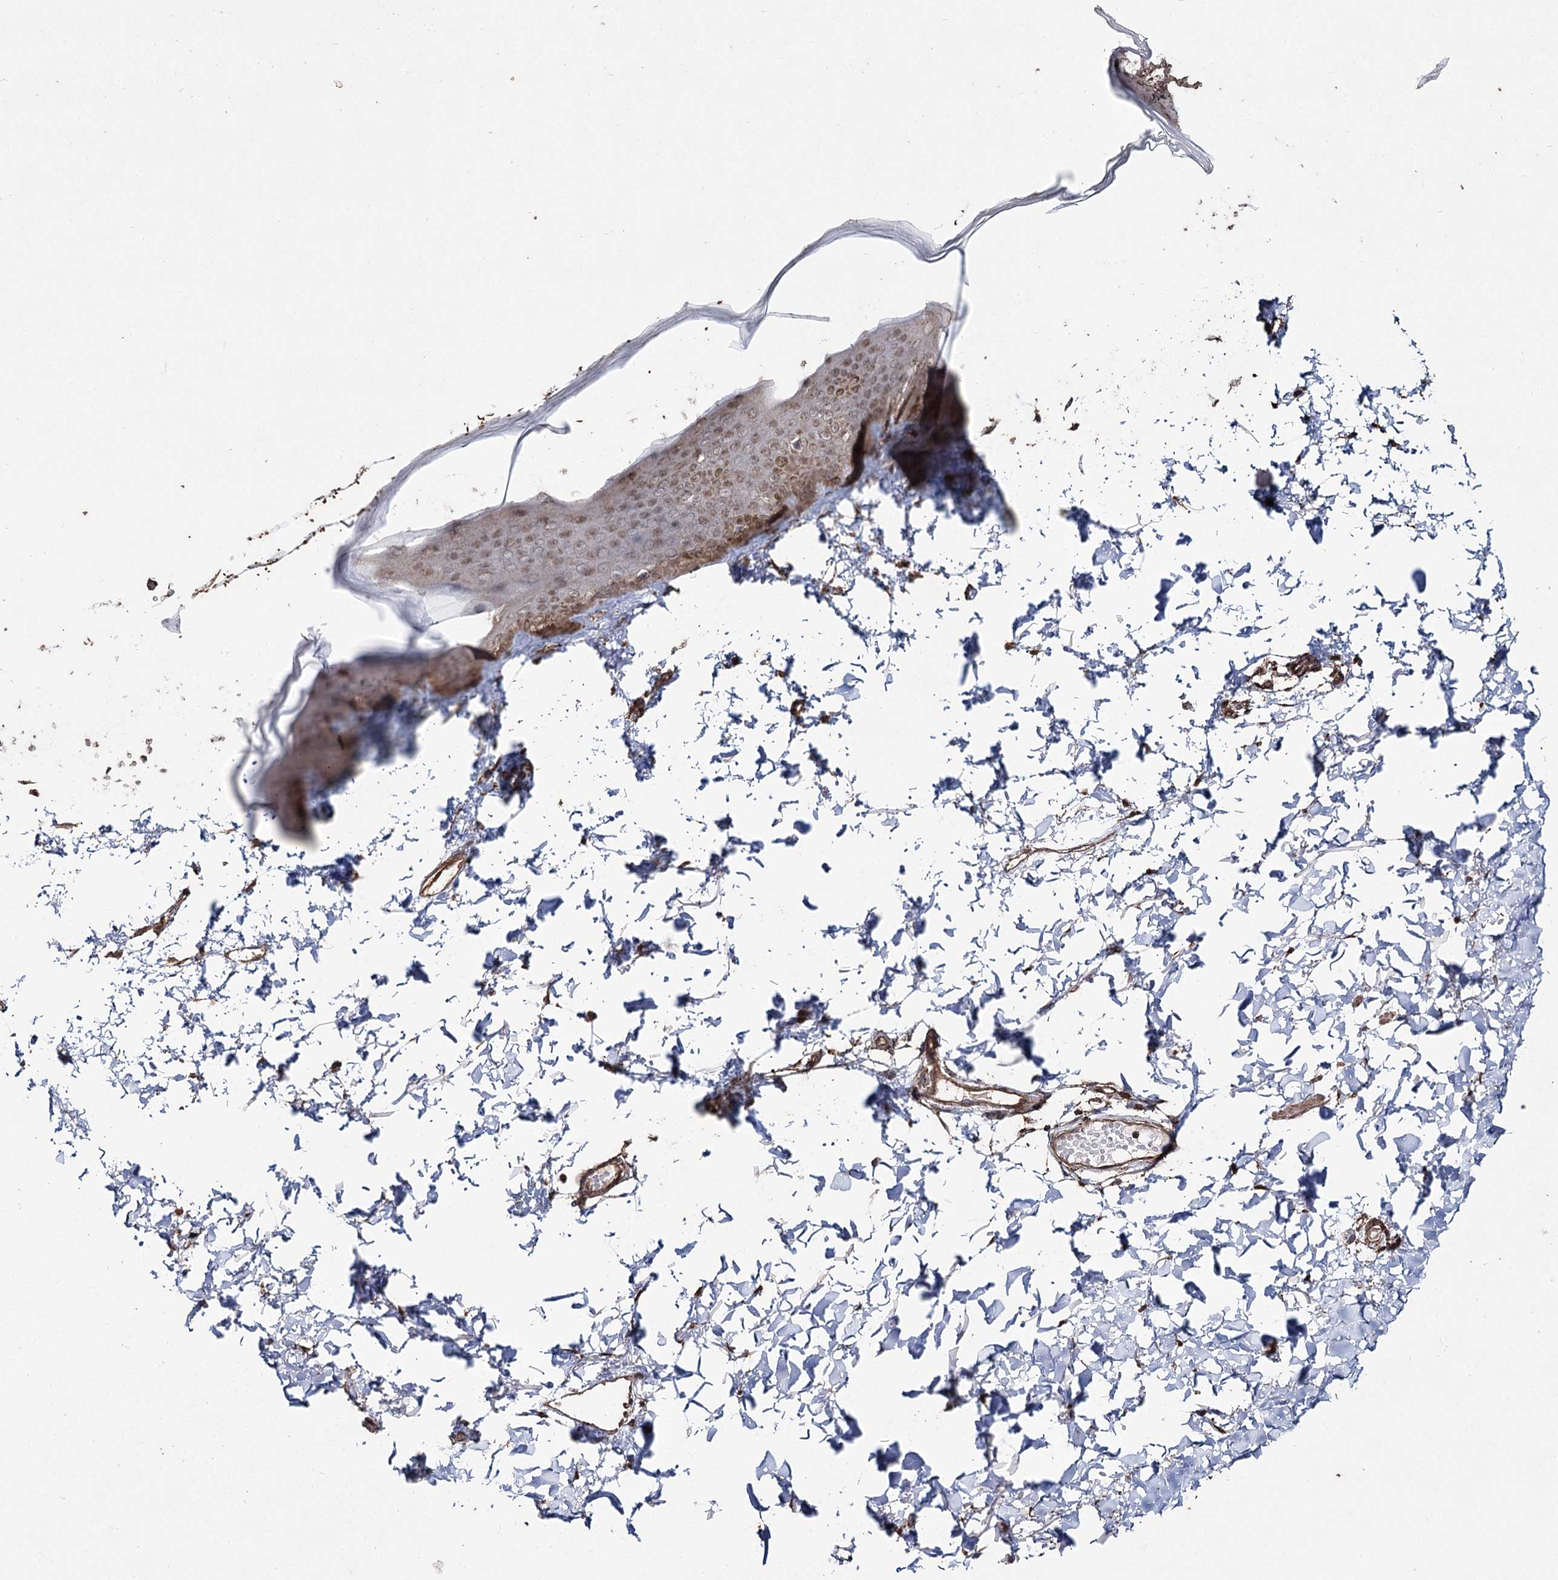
{"staining": {"intensity": "strong", "quantity": ">75%", "location": "cytoplasmic/membranous"}, "tissue": "skin", "cell_type": "Fibroblasts", "image_type": "normal", "snomed": [{"axis": "morphology", "description": "Normal tissue, NOS"}, {"axis": "topography", "description": "Skin"}], "caption": "Immunohistochemistry of unremarkable human skin demonstrates high levels of strong cytoplasmic/membranous staining in about >75% of fibroblasts. Ihc stains the protein of interest in brown and the nuclei are stained blue.", "gene": "SLF2", "patient": {"sex": "female", "age": 58}}